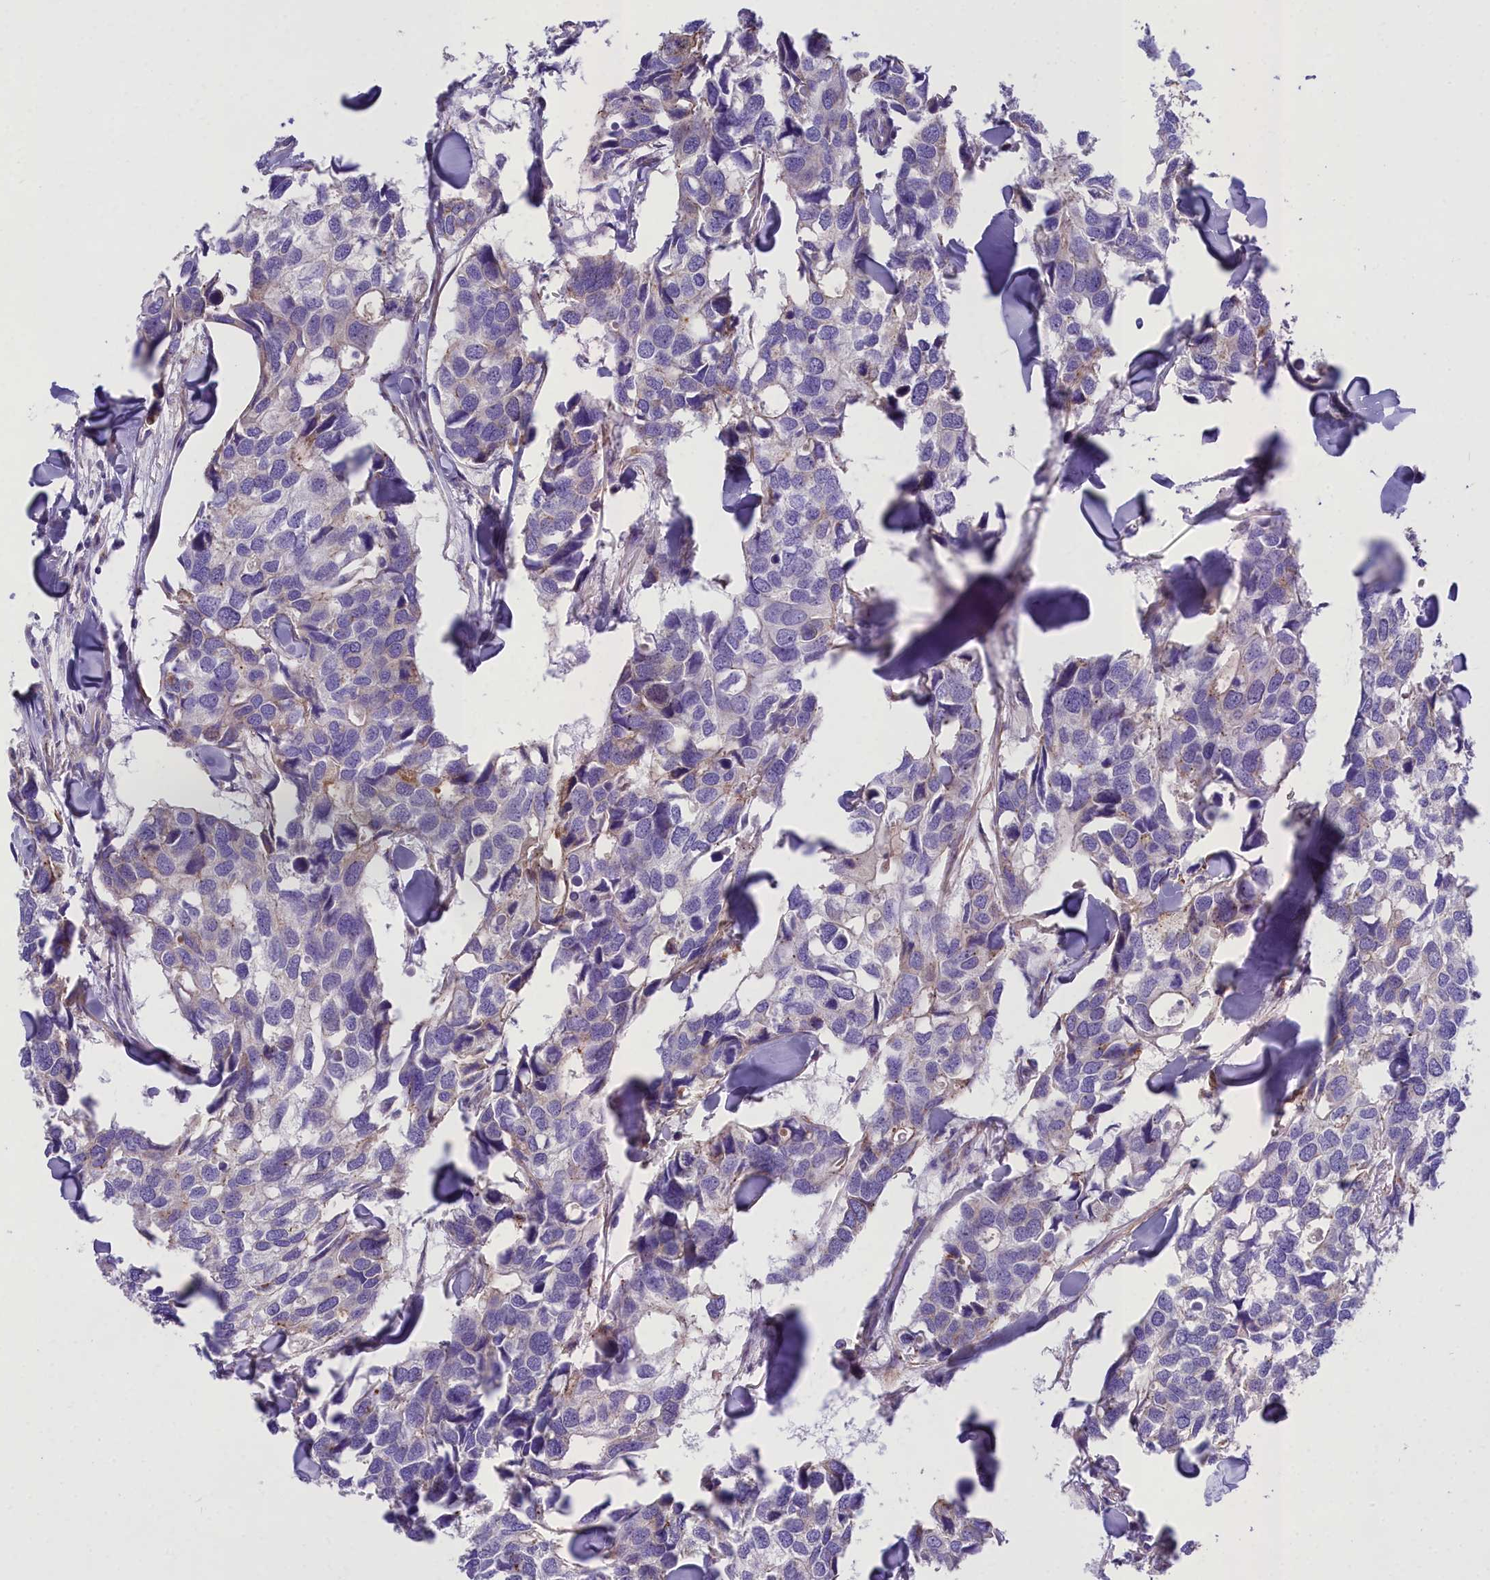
{"staining": {"intensity": "negative", "quantity": "none", "location": "none"}, "tissue": "breast cancer", "cell_type": "Tumor cells", "image_type": "cancer", "snomed": [{"axis": "morphology", "description": "Duct carcinoma"}, {"axis": "topography", "description": "Breast"}], "caption": "A histopathology image of breast cancer (invasive ductal carcinoma) stained for a protein shows no brown staining in tumor cells. Brightfield microscopy of immunohistochemistry stained with DAB (3,3'-diaminobenzidine) (brown) and hematoxylin (blue), captured at high magnification.", "gene": "GFRA1", "patient": {"sex": "female", "age": 83}}